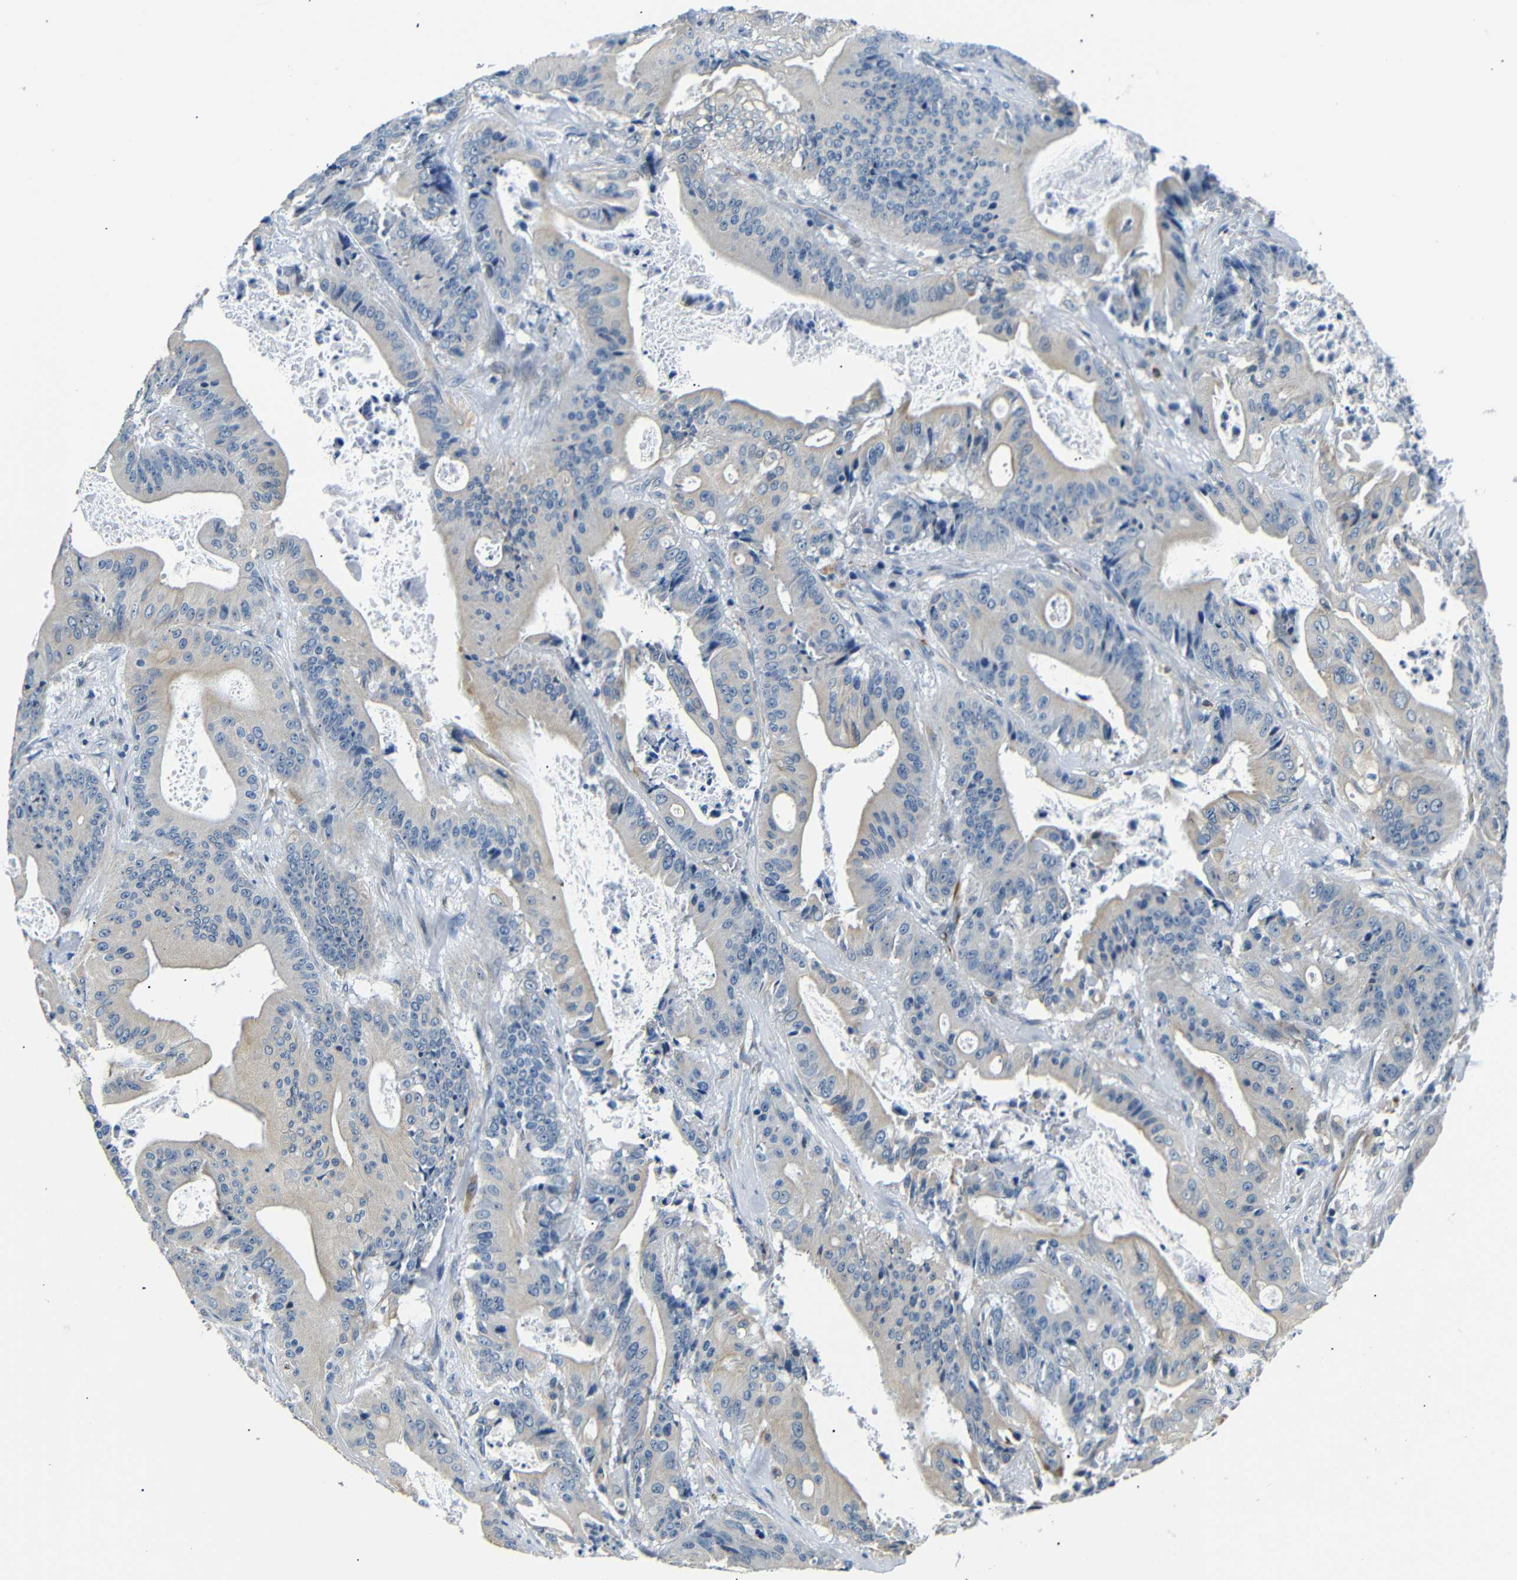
{"staining": {"intensity": "weak", "quantity": "25%-75%", "location": "cytoplasmic/membranous"}, "tissue": "pancreatic cancer", "cell_type": "Tumor cells", "image_type": "cancer", "snomed": [{"axis": "morphology", "description": "Normal tissue, NOS"}, {"axis": "topography", "description": "Lymph node"}], "caption": "Weak cytoplasmic/membranous staining for a protein is identified in approximately 25%-75% of tumor cells of pancreatic cancer using IHC.", "gene": "TAFA1", "patient": {"sex": "male", "age": 62}}